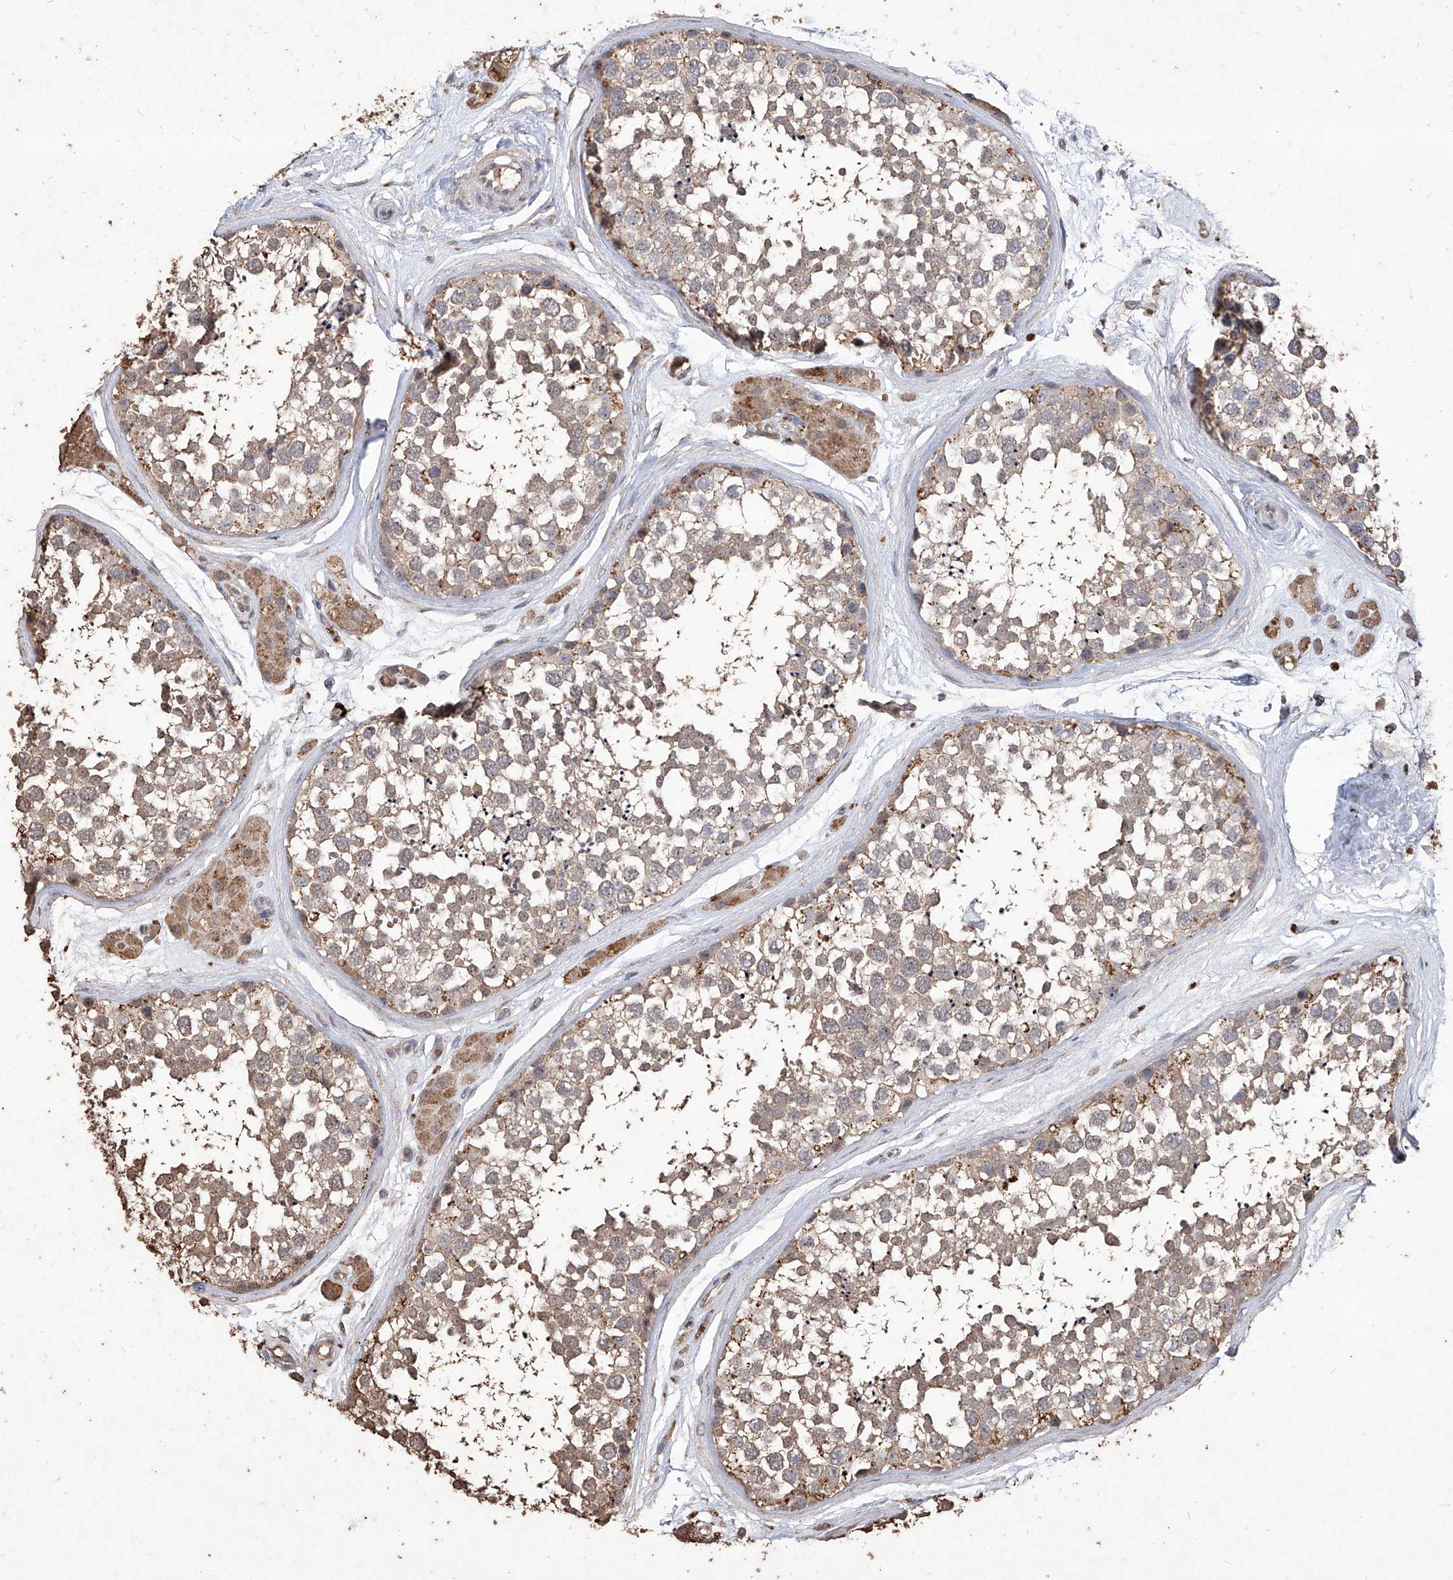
{"staining": {"intensity": "weak", "quantity": "25%-75%", "location": "cytoplasmic/membranous"}, "tissue": "testis", "cell_type": "Cells in seminiferous ducts", "image_type": "normal", "snomed": [{"axis": "morphology", "description": "Normal tissue, NOS"}, {"axis": "topography", "description": "Testis"}], "caption": "Protein positivity by IHC demonstrates weak cytoplasmic/membranous positivity in about 25%-75% of cells in seminiferous ducts in unremarkable testis. (DAB = brown stain, brightfield microscopy at high magnification).", "gene": "EML1", "patient": {"sex": "male", "age": 56}}